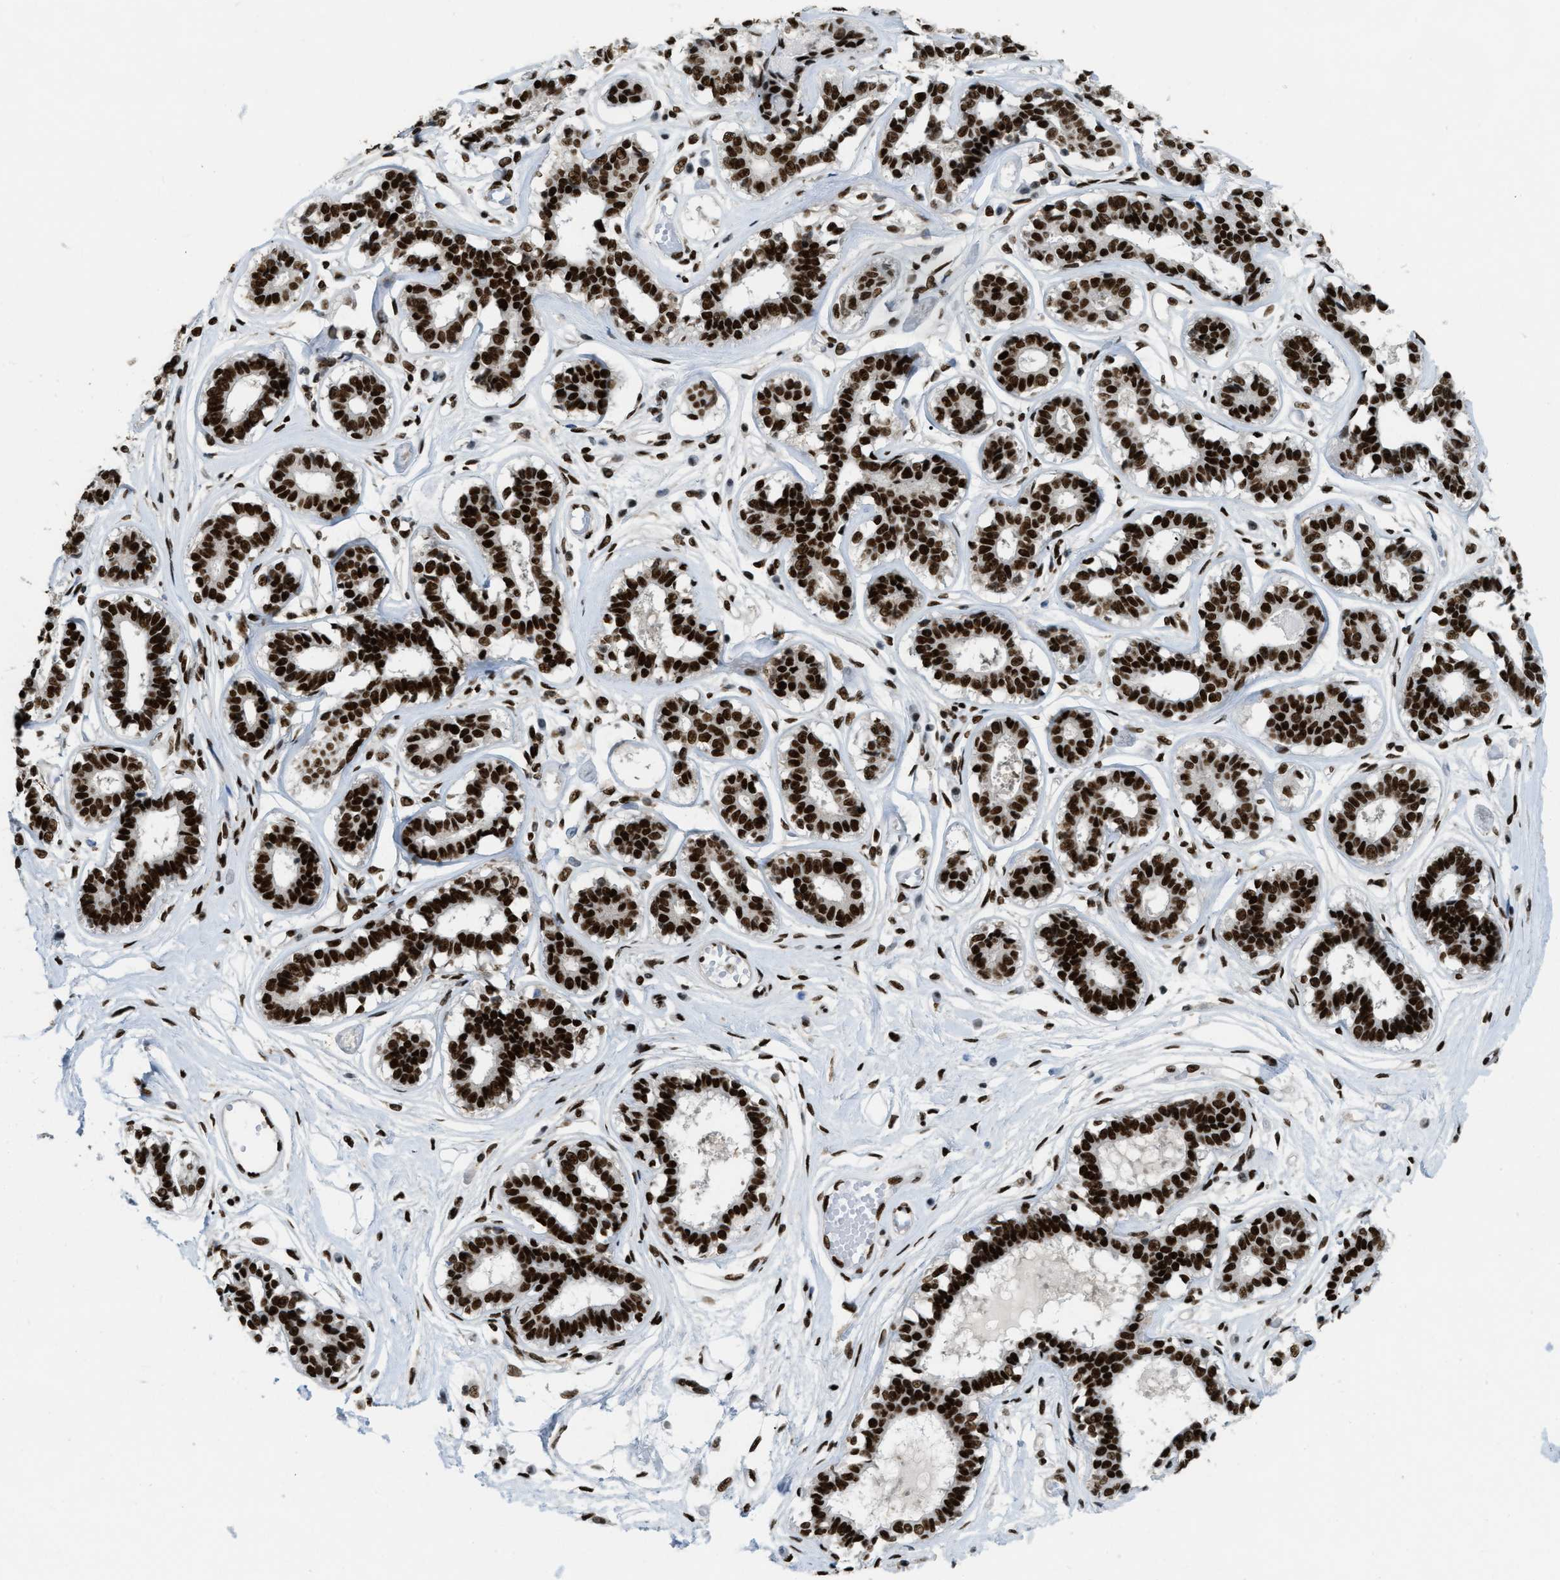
{"staining": {"intensity": "strong", "quantity": ">75%", "location": "nuclear"}, "tissue": "breast", "cell_type": "Glandular cells", "image_type": "normal", "snomed": [{"axis": "morphology", "description": "Normal tissue, NOS"}, {"axis": "topography", "description": "Breast"}], "caption": "Normal breast was stained to show a protein in brown. There is high levels of strong nuclear expression in about >75% of glandular cells.", "gene": "NUMA1", "patient": {"sex": "female", "age": 45}}